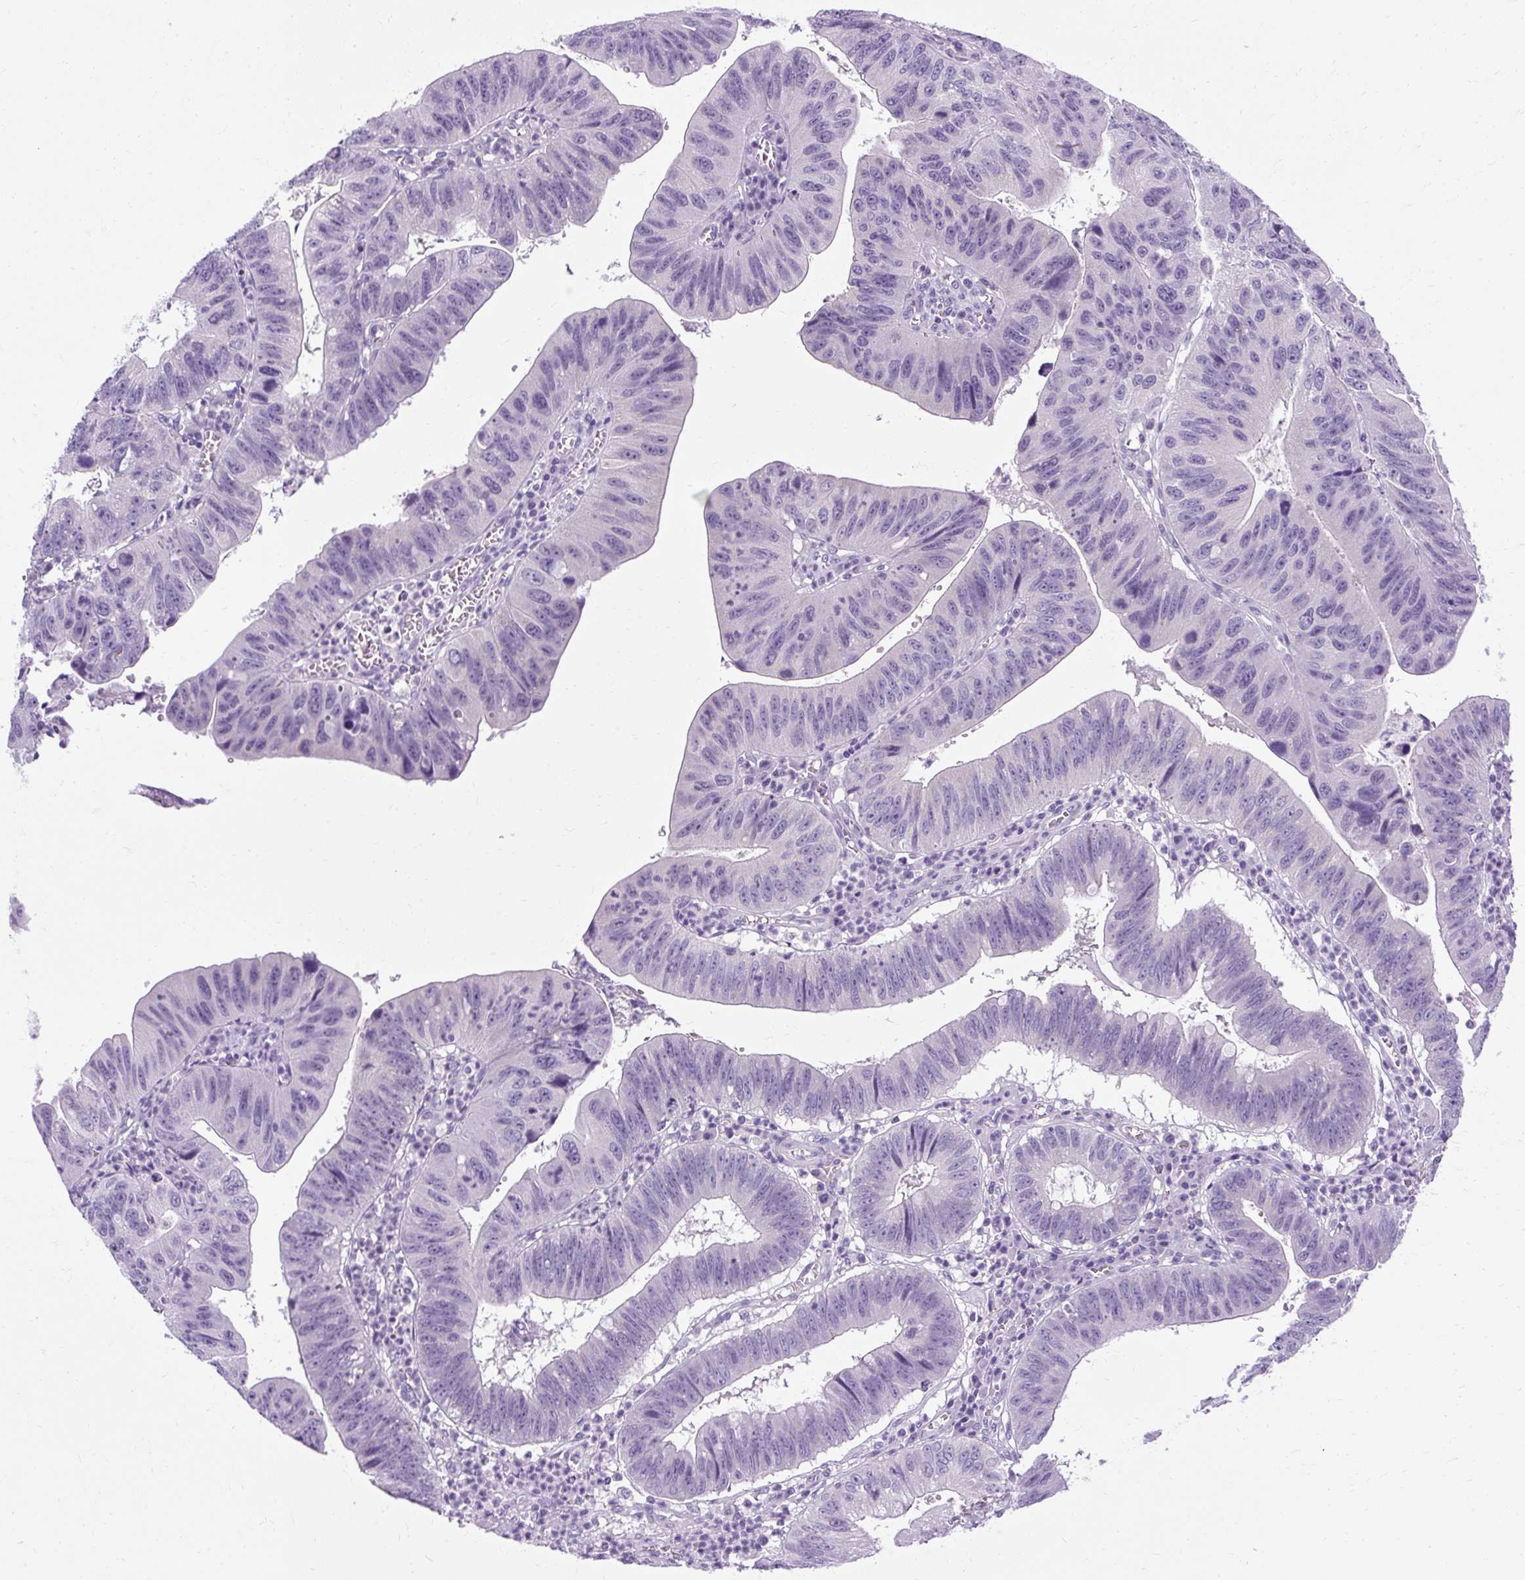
{"staining": {"intensity": "negative", "quantity": "none", "location": "none"}, "tissue": "stomach cancer", "cell_type": "Tumor cells", "image_type": "cancer", "snomed": [{"axis": "morphology", "description": "Adenocarcinoma, NOS"}, {"axis": "topography", "description": "Stomach"}], "caption": "A histopathology image of human adenocarcinoma (stomach) is negative for staining in tumor cells.", "gene": "B3GNT4", "patient": {"sex": "male", "age": 59}}